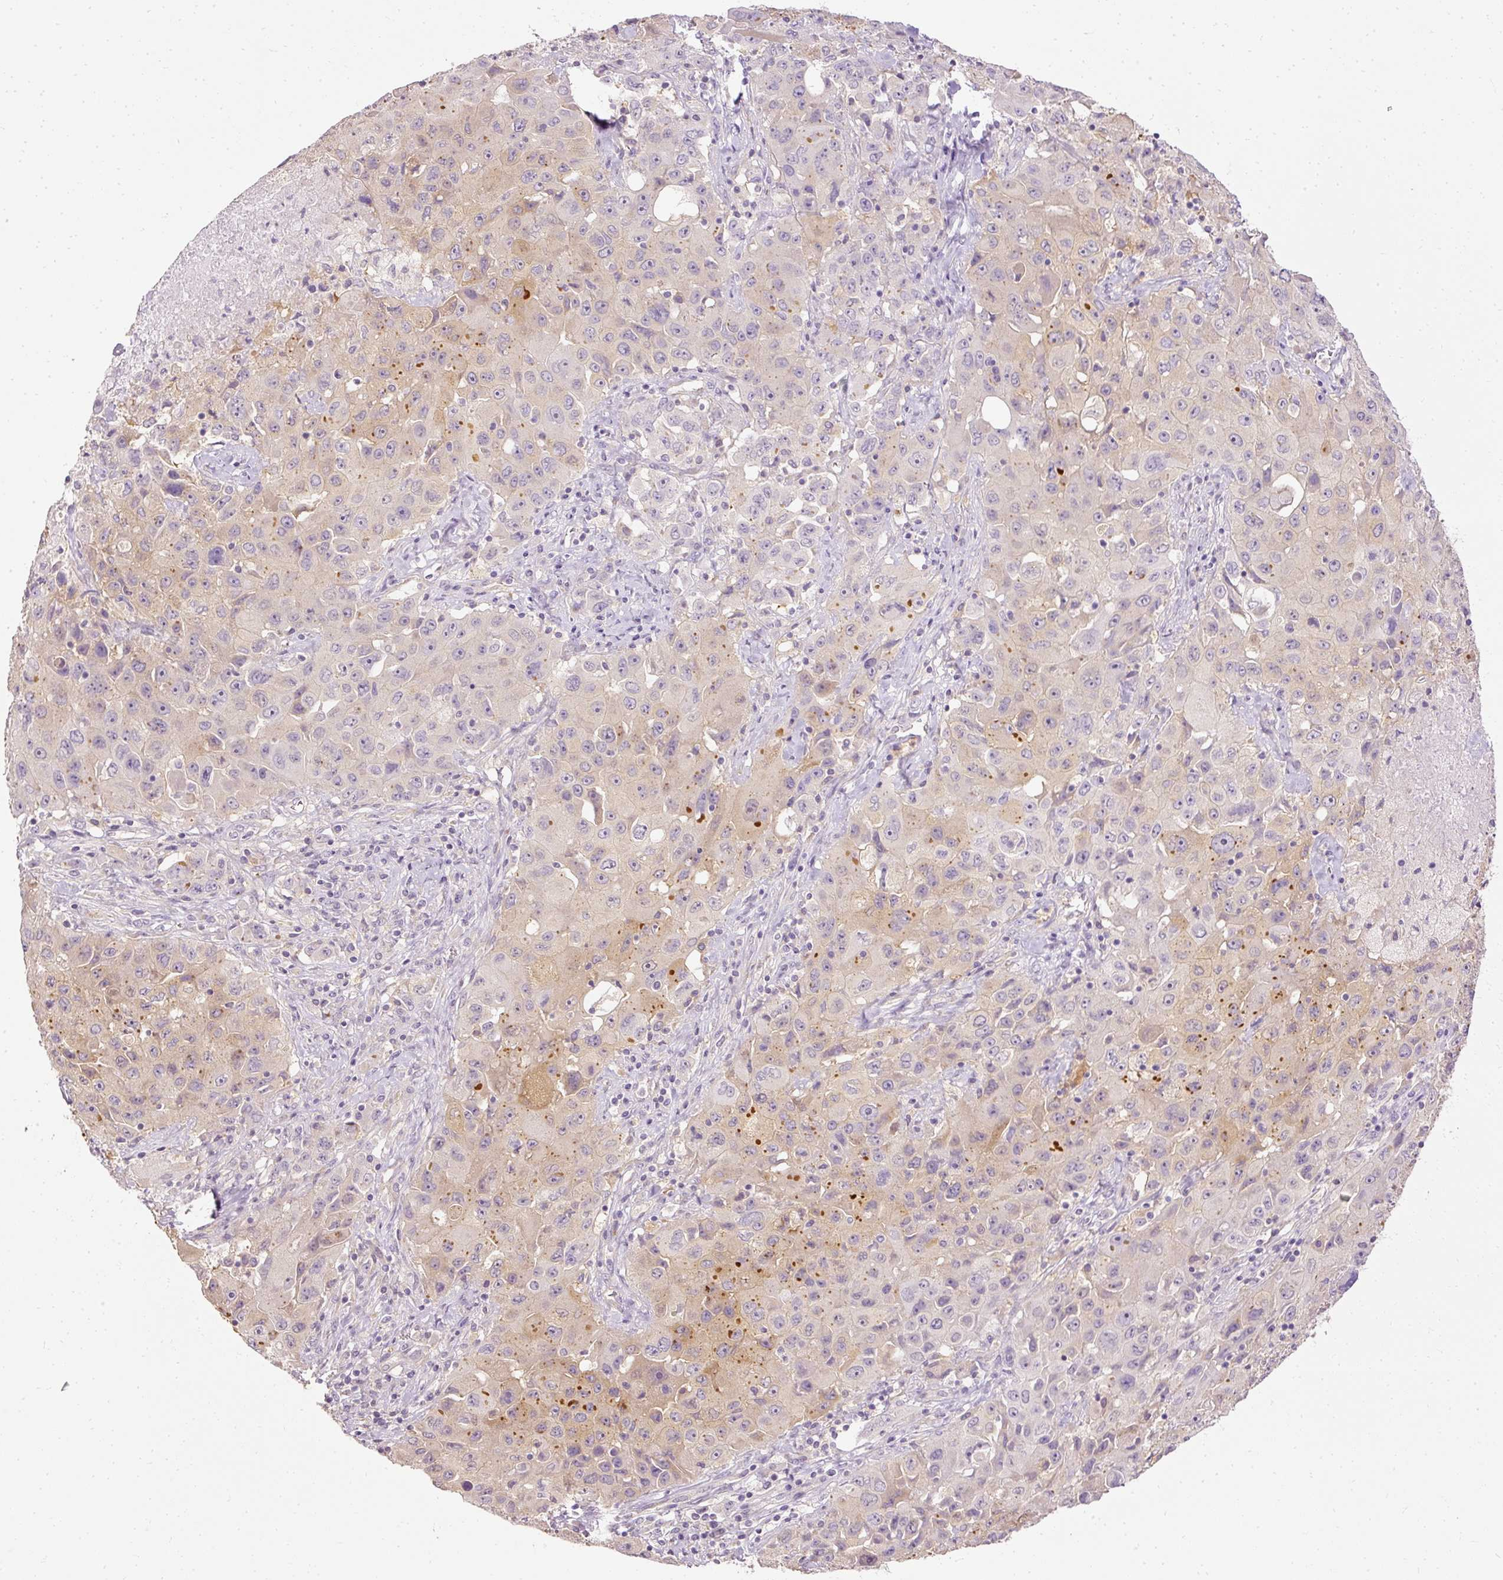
{"staining": {"intensity": "weak", "quantity": "25%-75%", "location": "cytoplasmic/membranous"}, "tissue": "lung cancer", "cell_type": "Tumor cells", "image_type": "cancer", "snomed": [{"axis": "morphology", "description": "Squamous cell carcinoma, NOS"}, {"axis": "topography", "description": "Lung"}], "caption": "Immunohistochemical staining of lung cancer exhibits weak cytoplasmic/membranous protein staining in about 25%-75% of tumor cells. (IHC, brightfield microscopy, high magnification).", "gene": "ARMH3", "patient": {"sex": "male", "age": 63}}